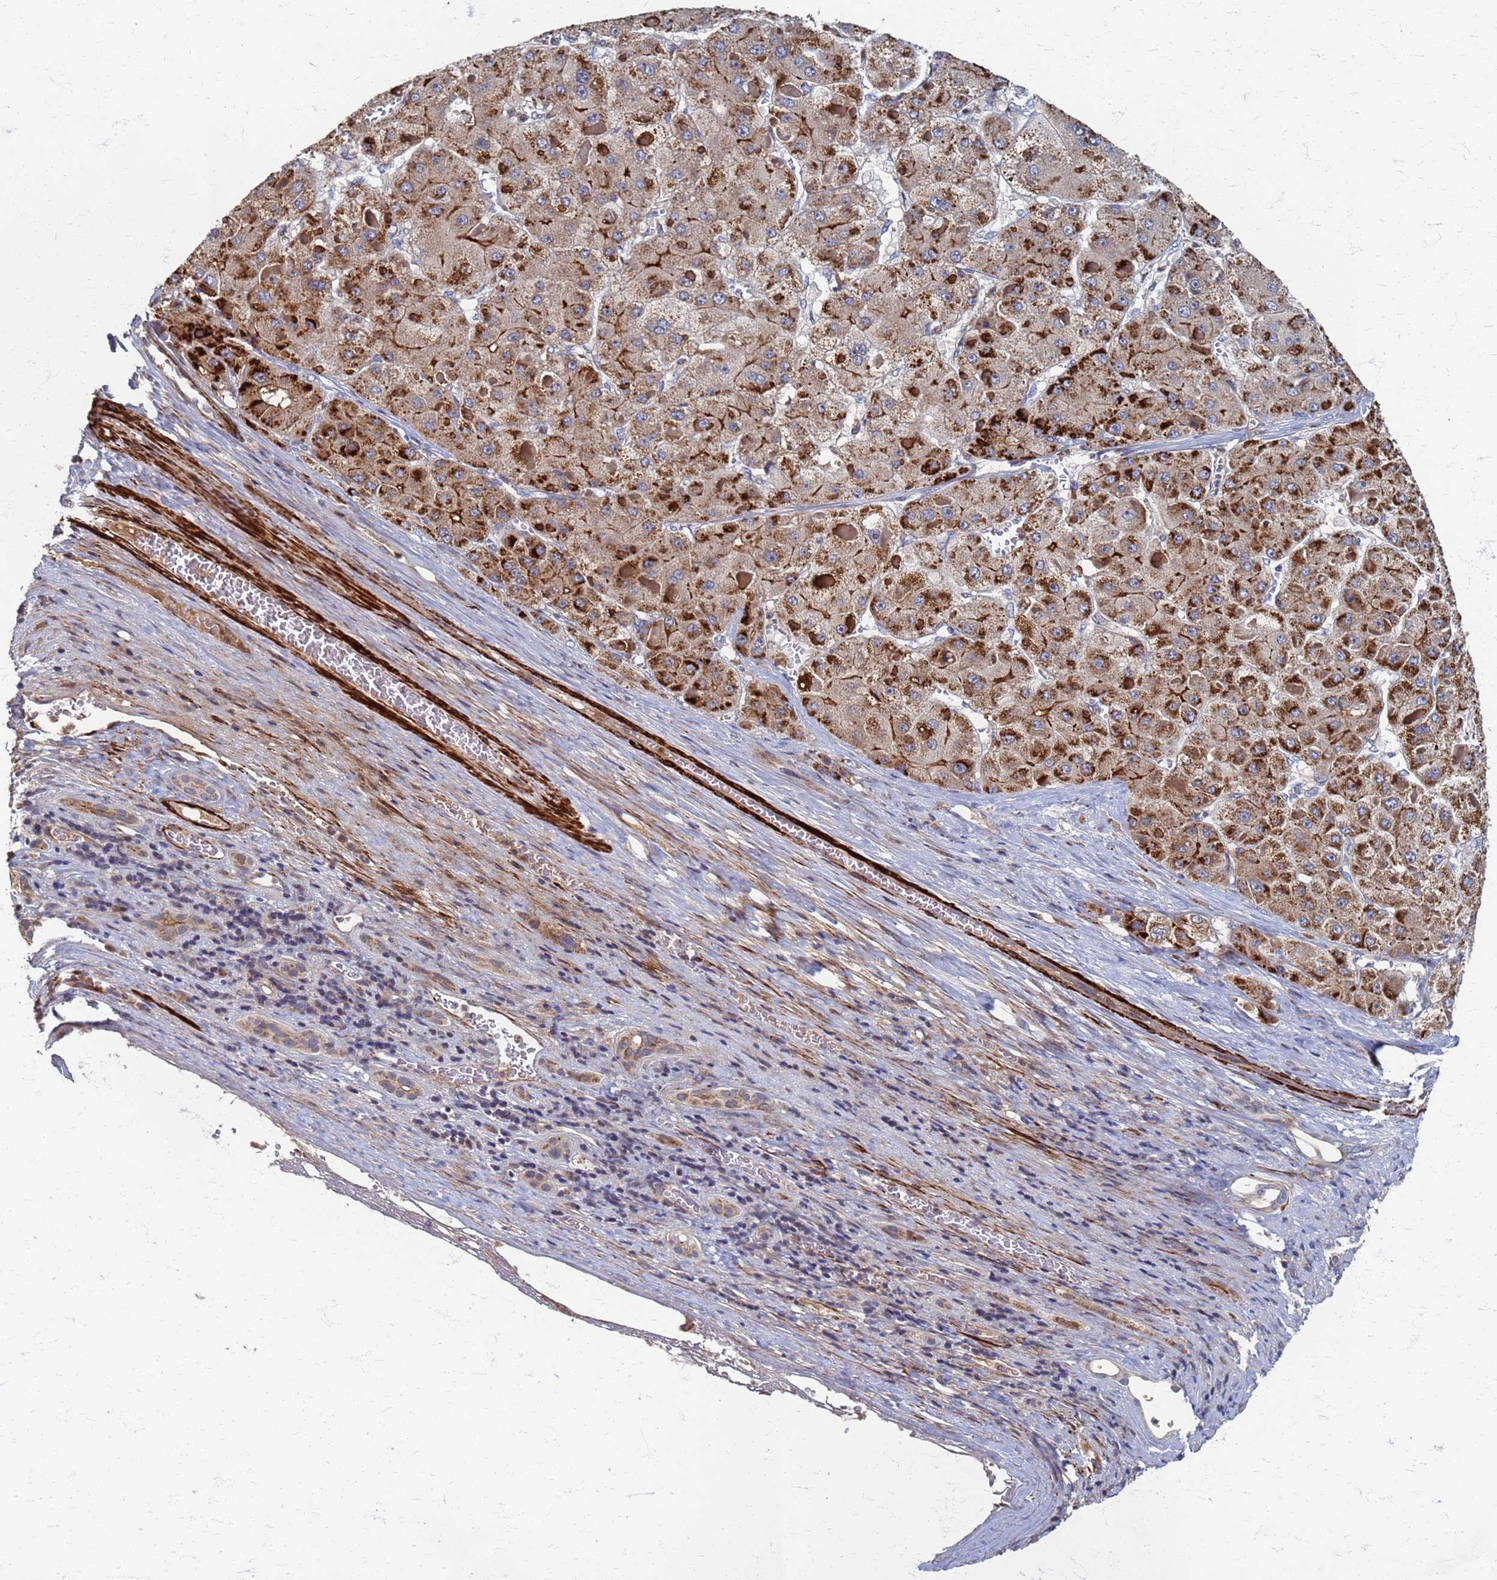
{"staining": {"intensity": "strong", "quantity": "25%-75%", "location": "cytoplasmic/membranous"}, "tissue": "liver cancer", "cell_type": "Tumor cells", "image_type": "cancer", "snomed": [{"axis": "morphology", "description": "Carcinoma, Hepatocellular, NOS"}, {"axis": "topography", "description": "Liver"}], "caption": "There is high levels of strong cytoplasmic/membranous positivity in tumor cells of liver cancer, as demonstrated by immunohistochemical staining (brown color).", "gene": "ATPAF1", "patient": {"sex": "female", "age": 73}}